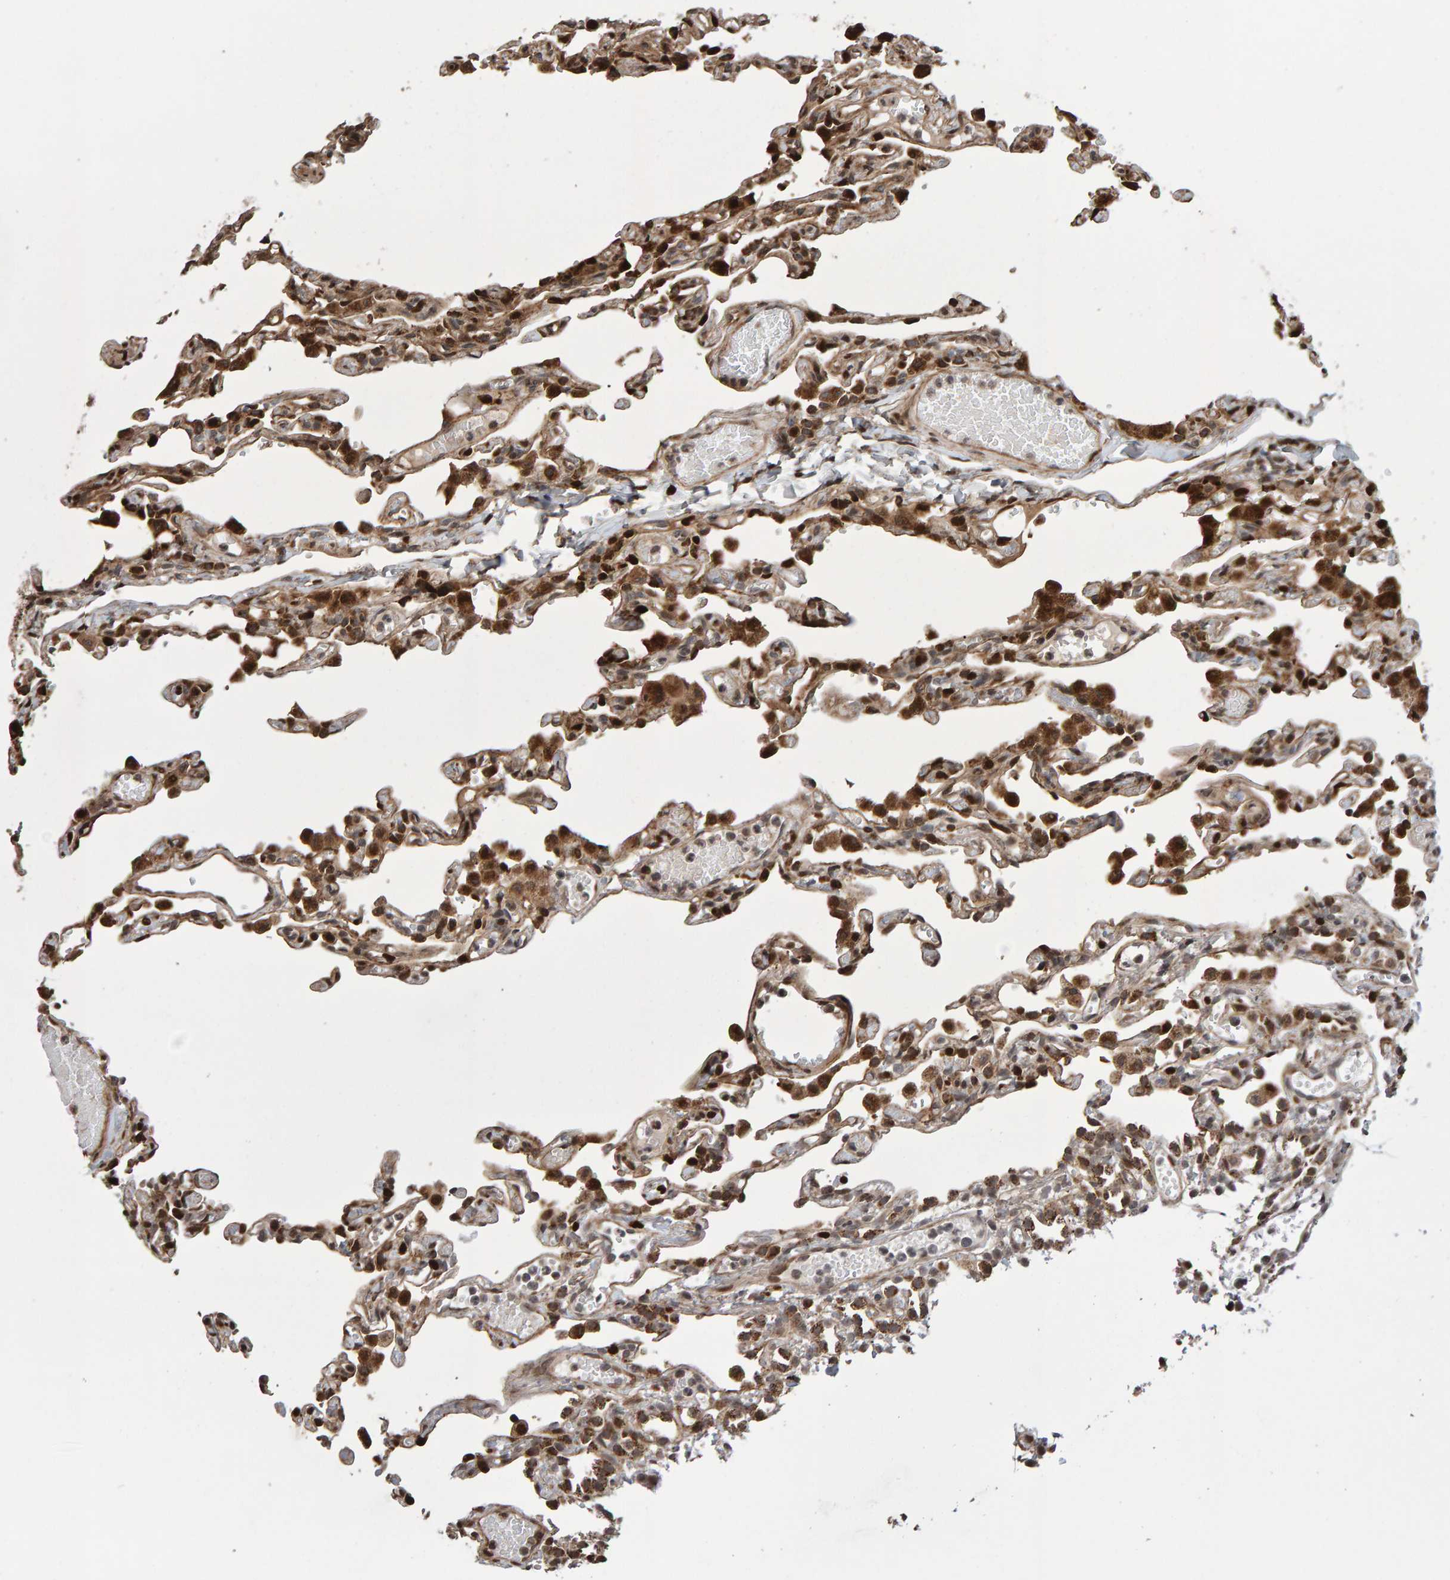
{"staining": {"intensity": "moderate", "quantity": ">75%", "location": "cytoplasmic/membranous"}, "tissue": "lung", "cell_type": "Alveolar cells", "image_type": "normal", "snomed": [{"axis": "morphology", "description": "Normal tissue, NOS"}, {"axis": "topography", "description": "Lung"}], "caption": "An image of lung stained for a protein shows moderate cytoplasmic/membranous brown staining in alveolar cells.", "gene": "PECR", "patient": {"sex": "male", "age": 21}}